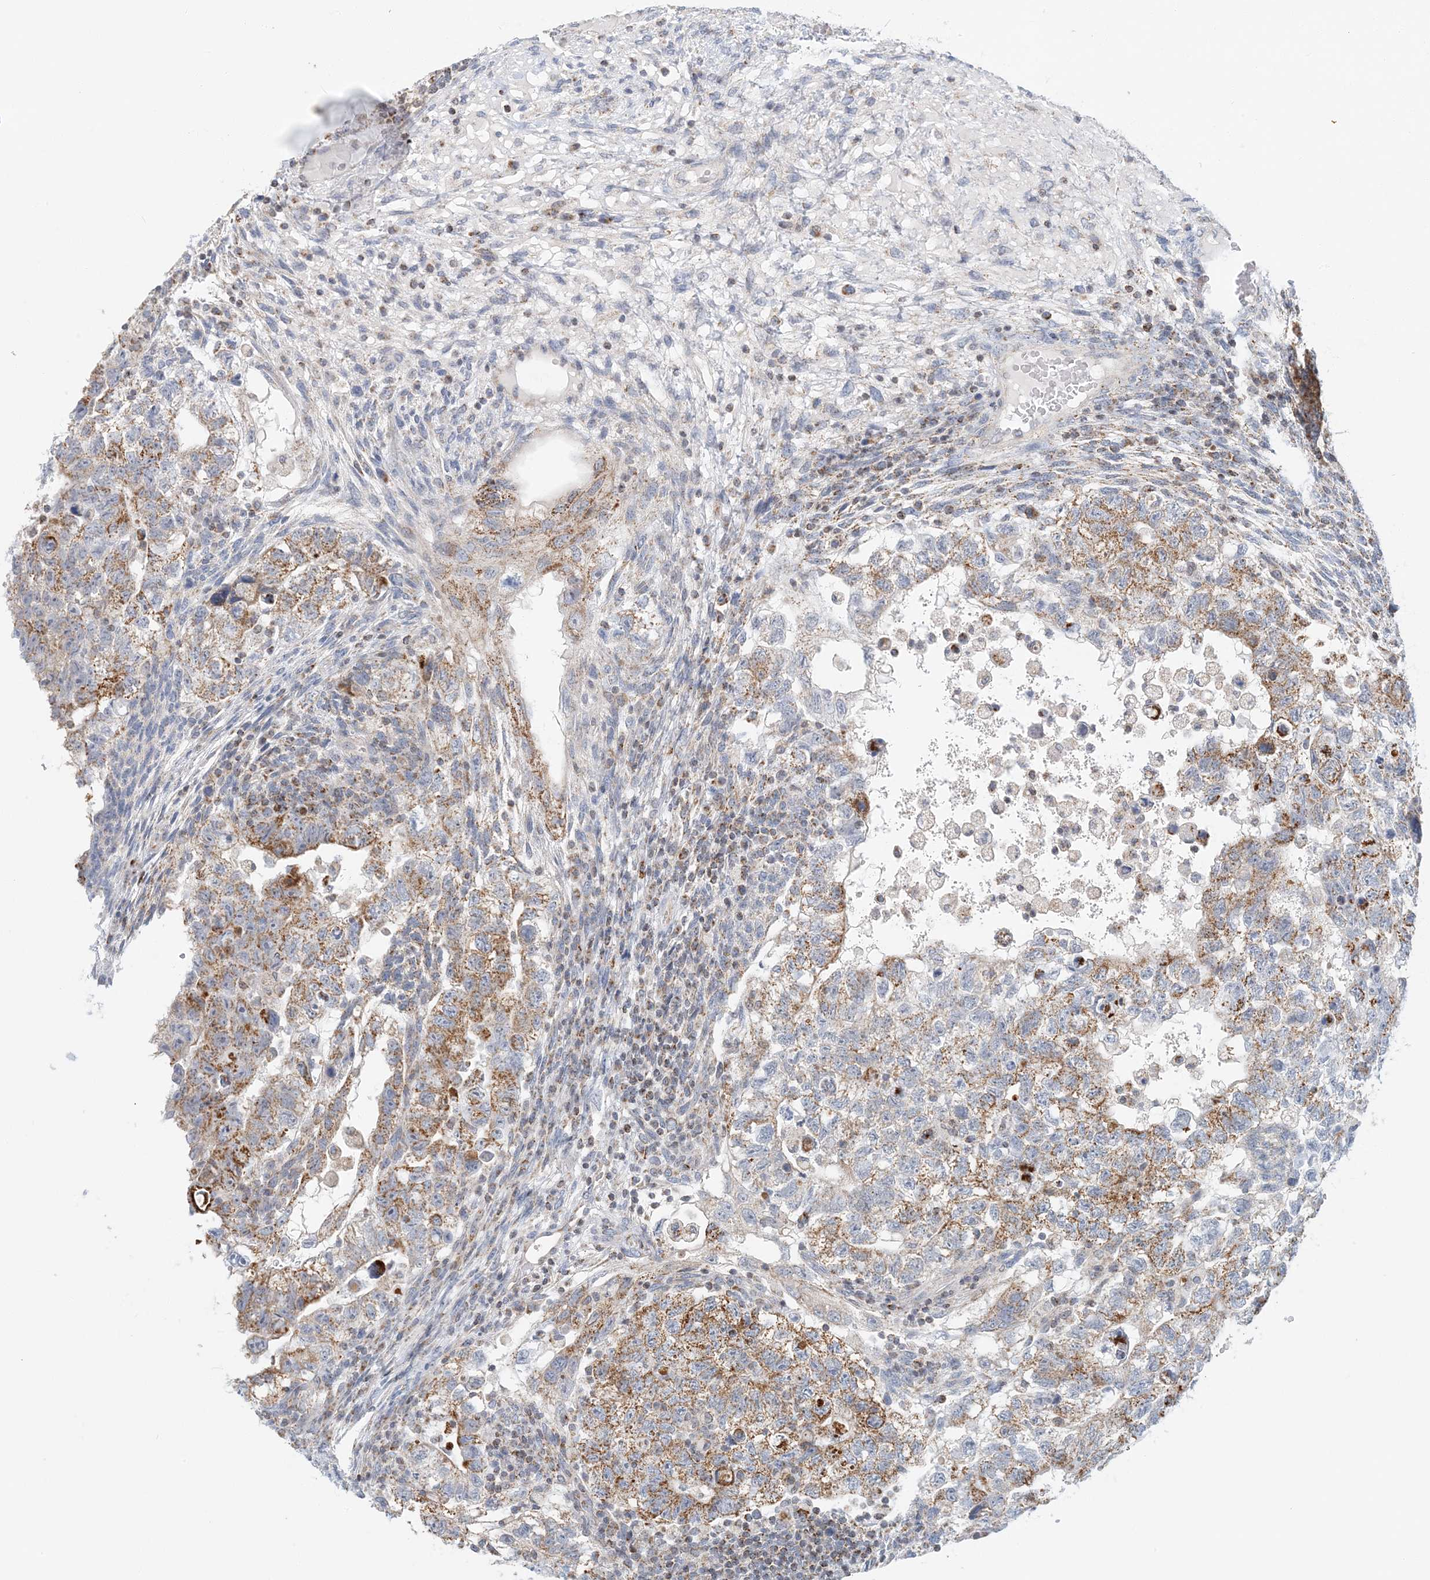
{"staining": {"intensity": "moderate", "quantity": ">75%", "location": "cytoplasmic/membranous"}, "tissue": "testis cancer", "cell_type": "Tumor cells", "image_type": "cancer", "snomed": [{"axis": "morphology", "description": "Carcinoma, Embryonal, NOS"}, {"axis": "topography", "description": "Testis"}], "caption": "Protein staining displays moderate cytoplasmic/membranous expression in approximately >75% of tumor cells in testis cancer (embryonal carcinoma).", "gene": "BDH1", "patient": {"sex": "male", "age": 36}}